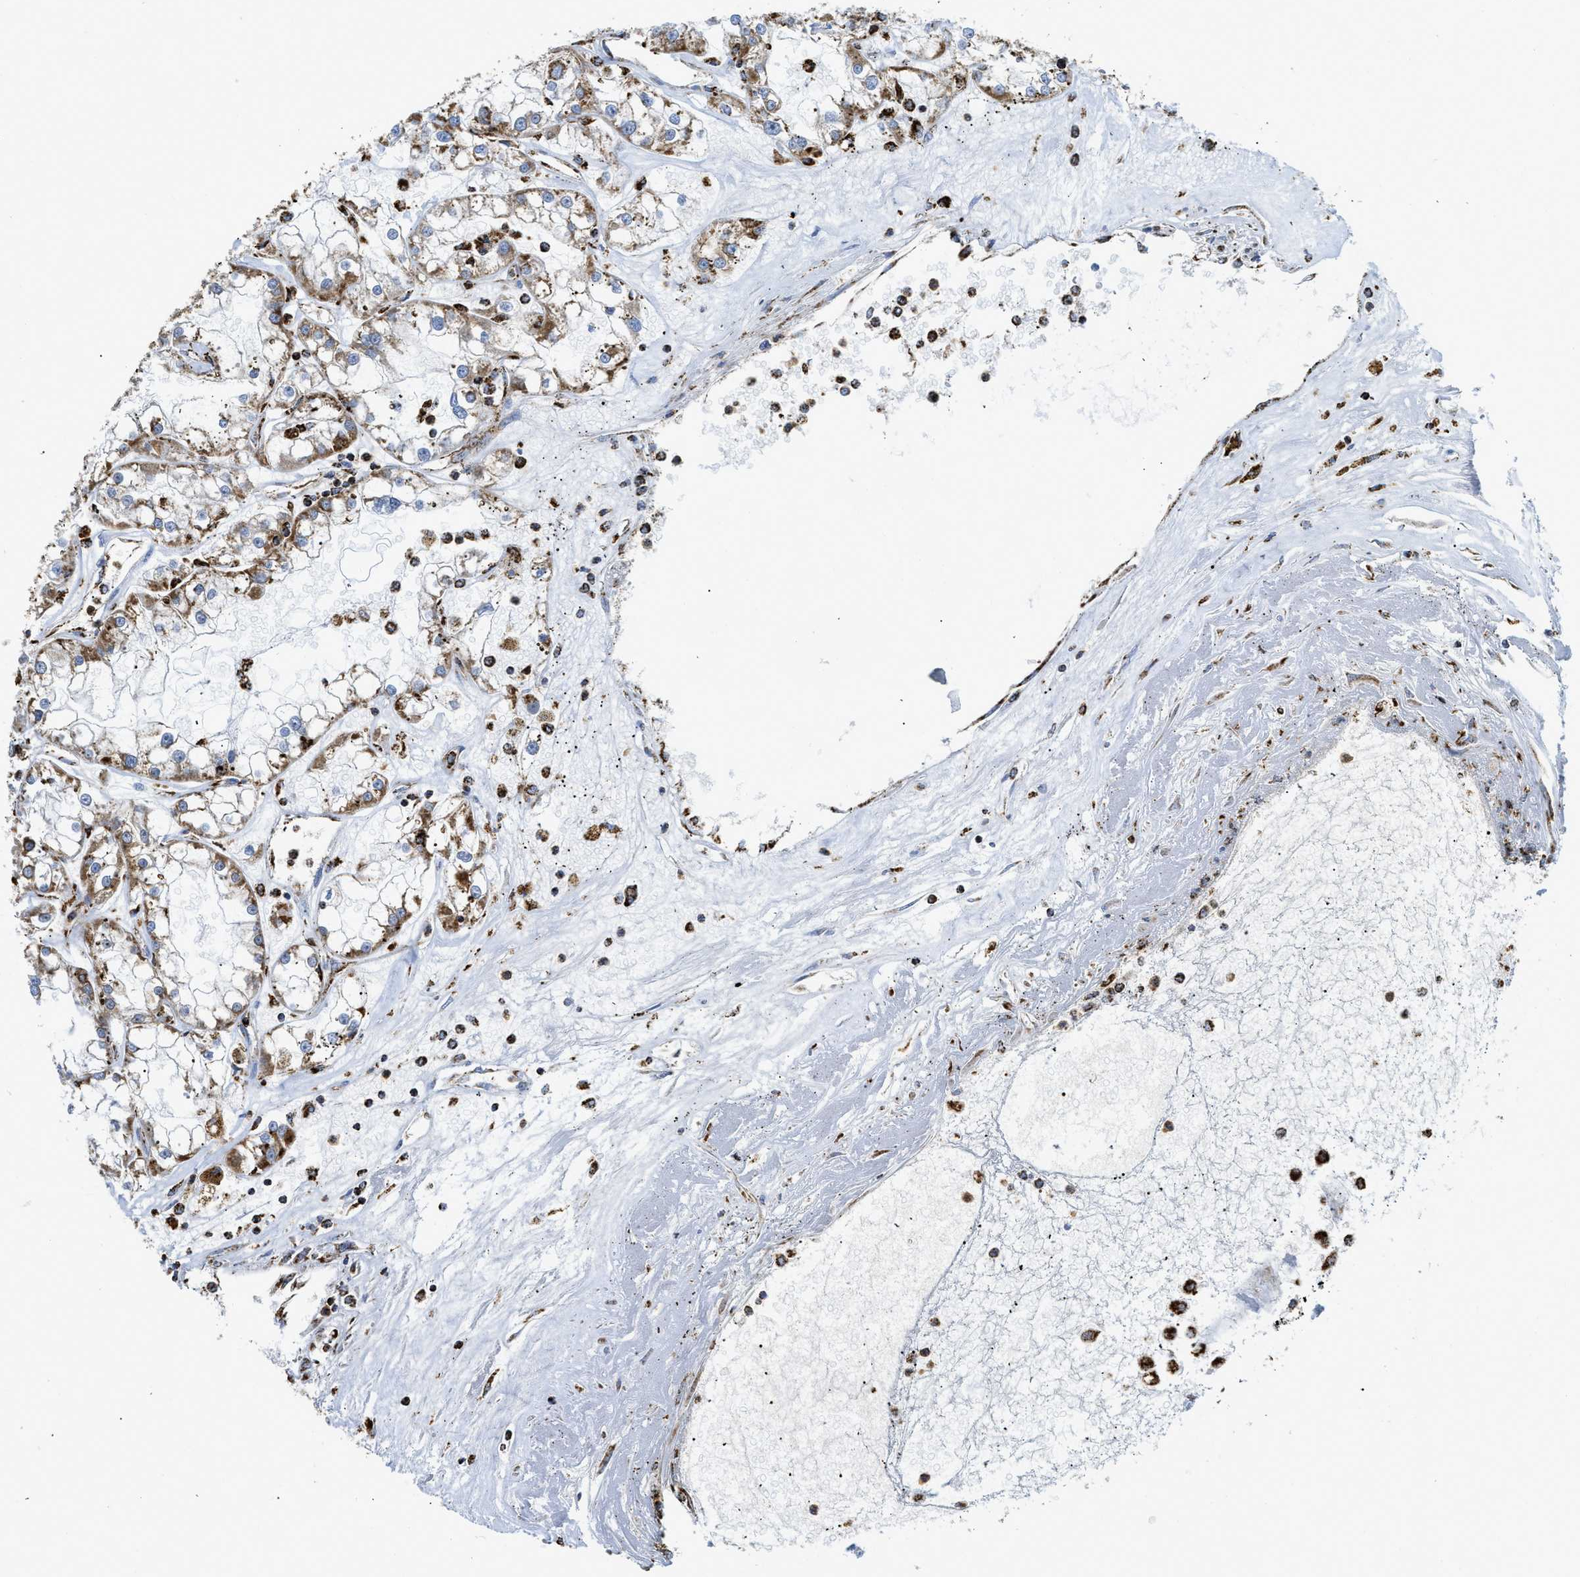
{"staining": {"intensity": "moderate", "quantity": ">75%", "location": "cytoplasmic/membranous"}, "tissue": "renal cancer", "cell_type": "Tumor cells", "image_type": "cancer", "snomed": [{"axis": "morphology", "description": "Adenocarcinoma, NOS"}, {"axis": "topography", "description": "Kidney"}], "caption": "About >75% of tumor cells in renal cancer reveal moderate cytoplasmic/membranous protein positivity as visualized by brown immunohistochemical staining.", "gene": "SQOR", "patient": {"sex": "female", "age": 52}}